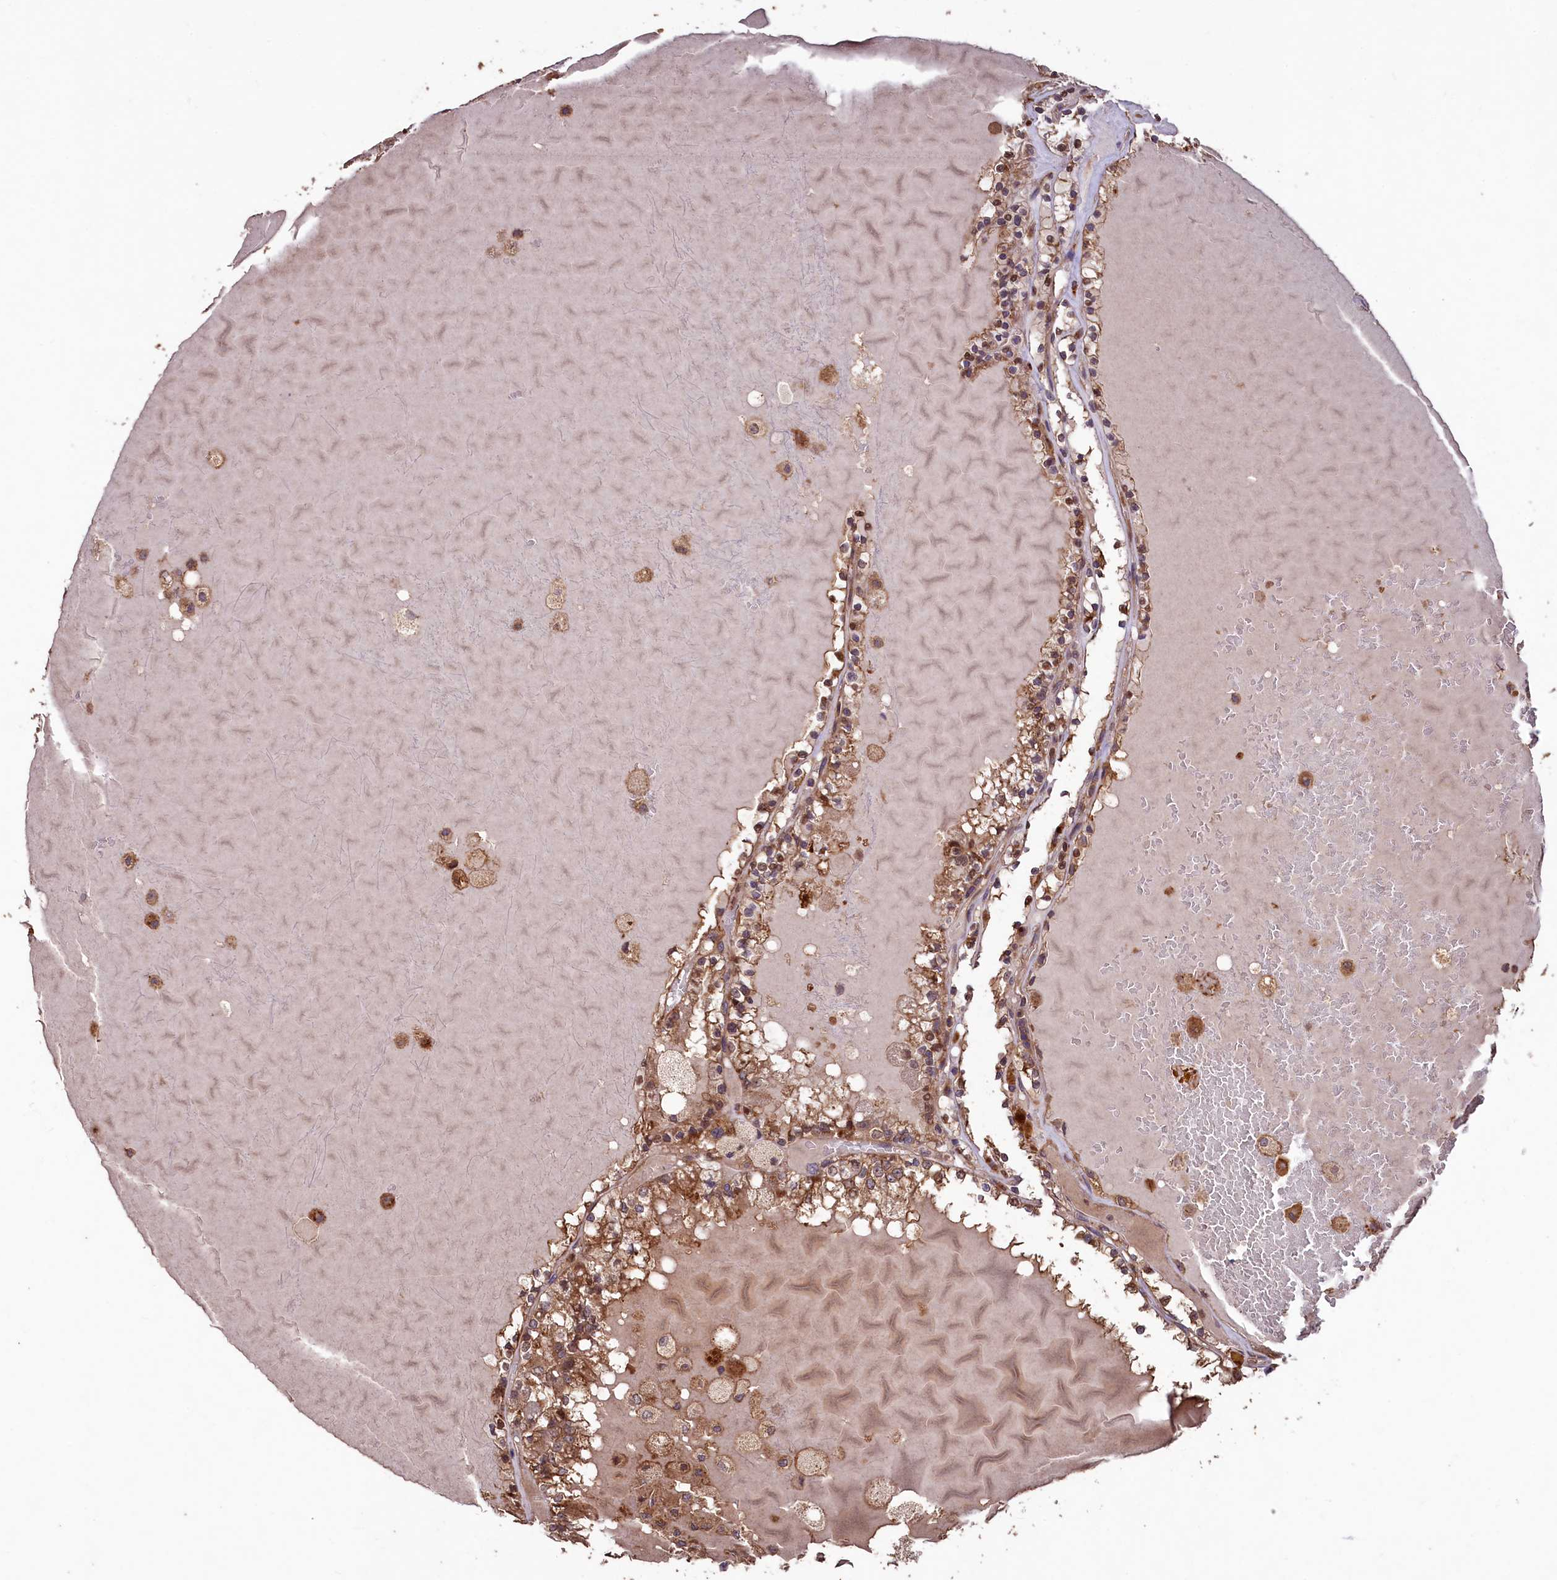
{"staining": {"intensity": "moderate", "quantity": ">75%", "location": "cytoplasmic/membranous"}, "tissue": "renal cancer", "cell_type": "Tumor cells", "image_type": "cancer", "snomed": [{"axis": "morphology", "description": "Adenocarcinoma, NOS"}, {"axis": "topography", "description": "Kidney"}], "caption": "Immunohistochemical staining of renal adenocarcinoma exhibits moderate cytoplasmic/membranous protein positivity in approximately >75% of tumor cells.", "gene": "TMEM98", "patient": {"sex": "female", "age": 56}}